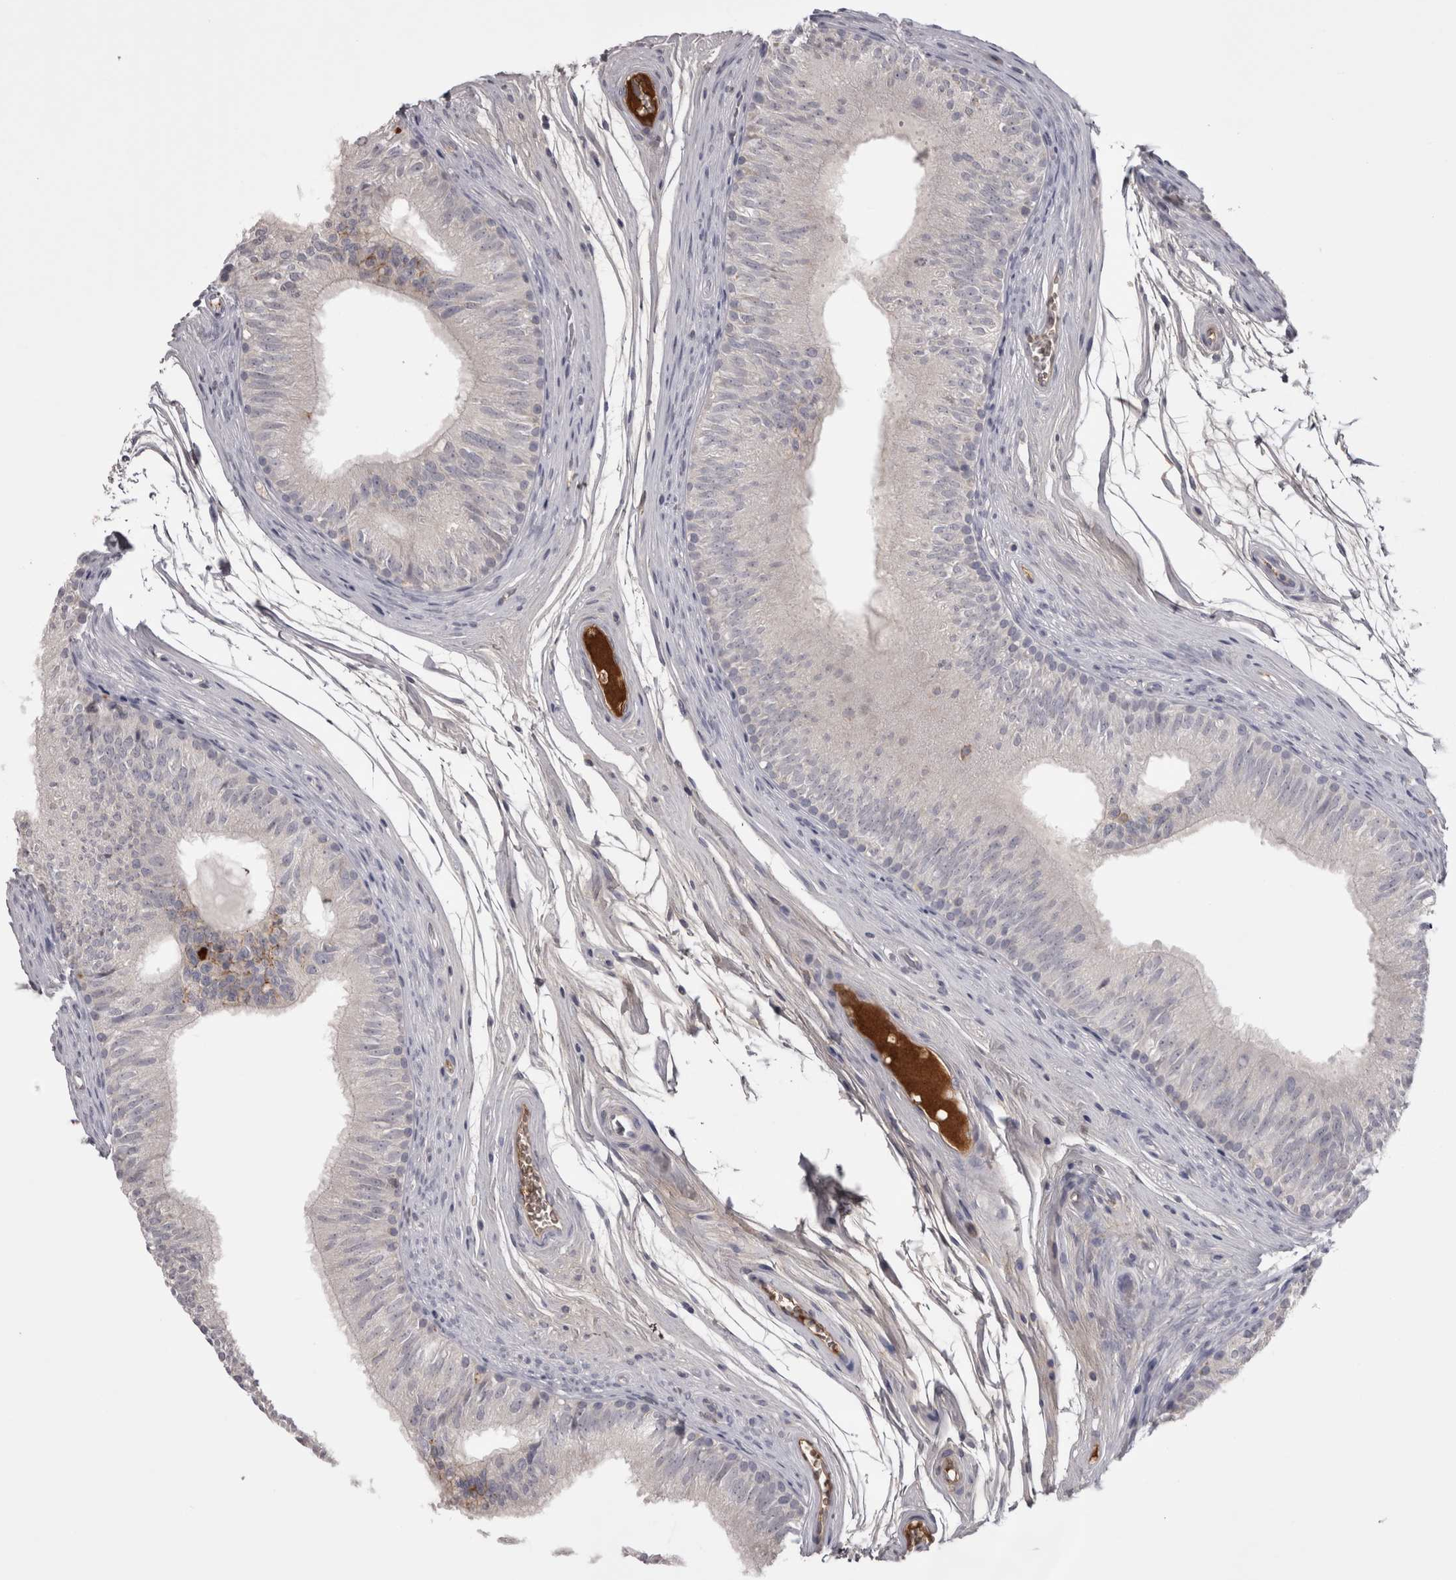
{"staining": {"intensity": "negative", "quantity": "none", "location": "none"}, "tissue": "epididymis", "cell_type": "Glandular cells", "image_type": "normal", "snomed": [{"axis": "morphology", "description": "Normal tissue, NOS"}, {"axis": "topography", "description": "Epididymis"}], "caption": "Immunohistochemistry (IHC) micrograph of normal epididymis stained for a protein (brown), which demonstrates no positivity in glandular cells. (Immunohistochemistry, brightfield microscopy, high magnification).", "gene": "SAA4", "patient": {"sex": "male", "age": 36}}